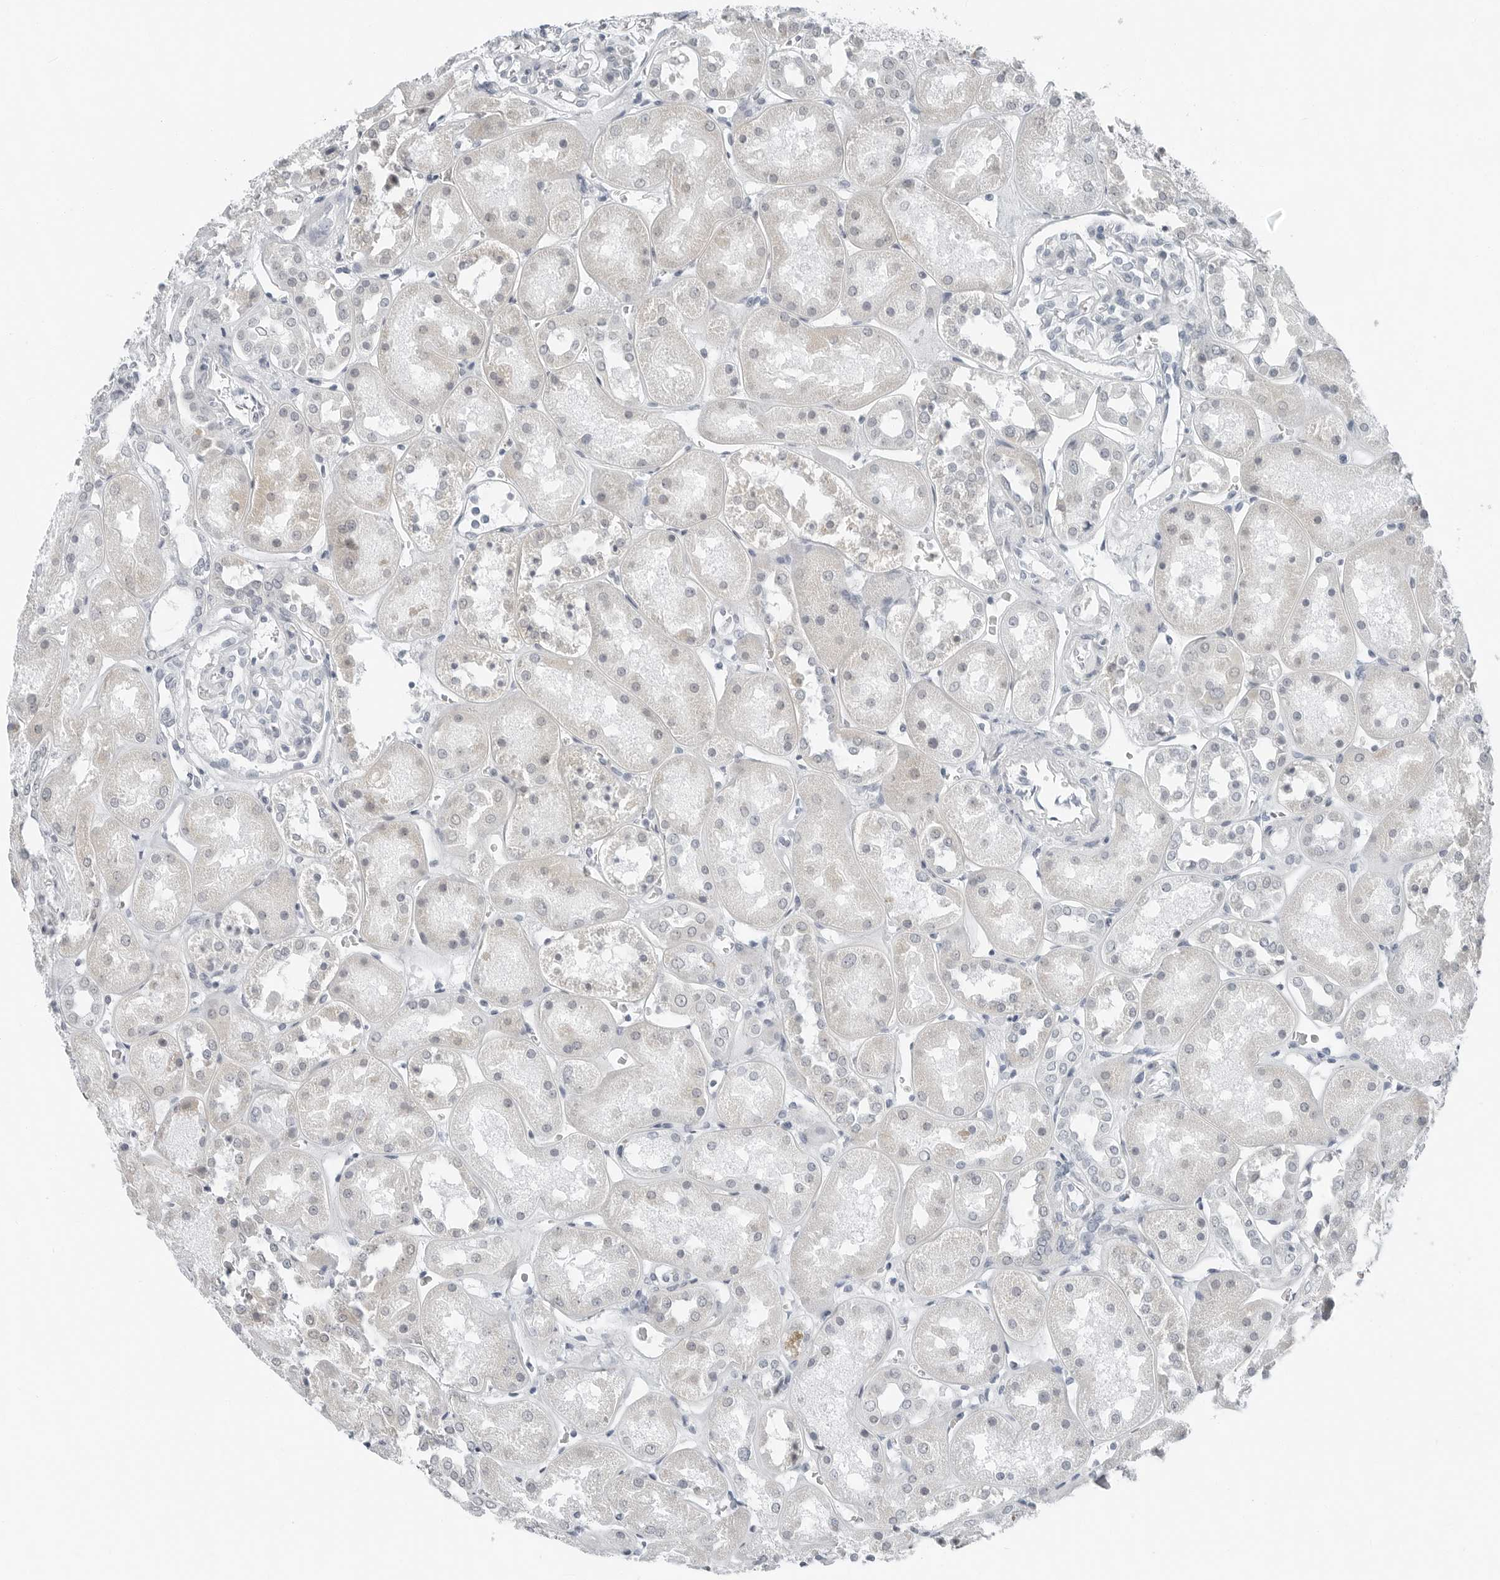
{"staining": {"intensity": "negative", "quantity": "none", "location": "none"}, "tissue": "kidney", "cell_type": "Cells in glomeruli", "image_type": "normal", "snomed": [{"axis": "morphology", "description": "Normal tissue, NOS"}, {"axis": "topography", "description": "Kidney"}], "caption": "High power microscopy photomicrograph of an immunohistochemistry histopathology image of benign kidney, revealing no significant staining in cells in glomeruli. (Stains: DAB immunohistochemistry (IHC) with hematoxylin counter stain, Microscopy: brightfield microscopy at high magnification).", "gene": "XIRP1", "patient": {"sex": "male", "age": 70}}